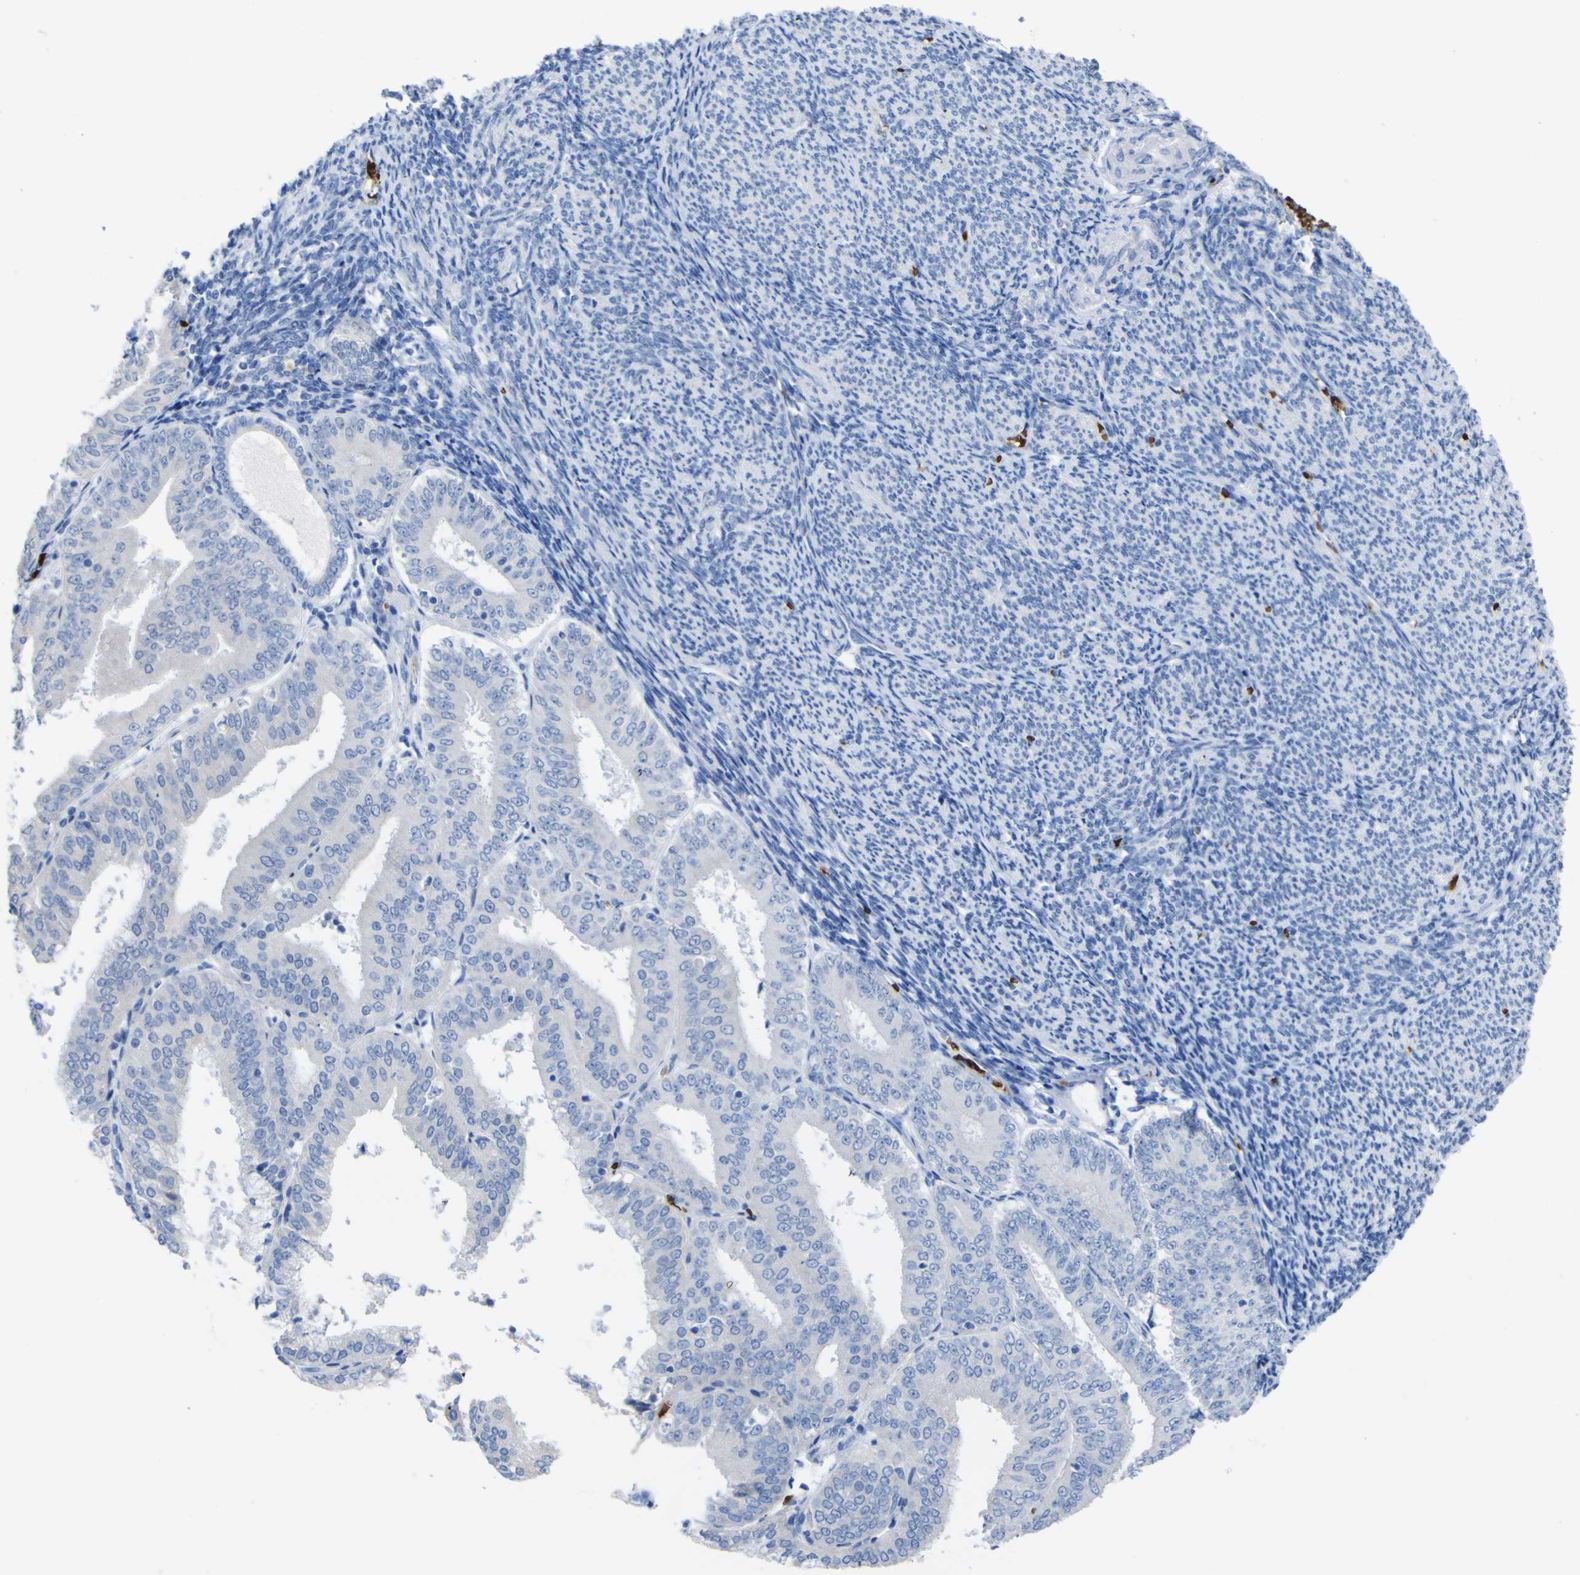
{"staining": {"intensity": "negative", "quantity": "none", "location": "none"}, "tissue": "endometrial cancer", "cell_type": "Tumor cells", "image_type": "cancer", "snomed": [{"axis": "morphology", "description": "Adenocarcinoma, NOS"}, {"axis": "topography", "description": "Endometrium"}], "caption": "IHC histopathology image of human endometrial cancer (adenocarcinoma) stained for a protein (brown), which exhibits no staining in tumor cells. (Brightfield microscopy of DAB immunohistochemistry (IHC) at high magnification).", "gene": "GCM1", "patient": {"sex": "female", "age": 63}}